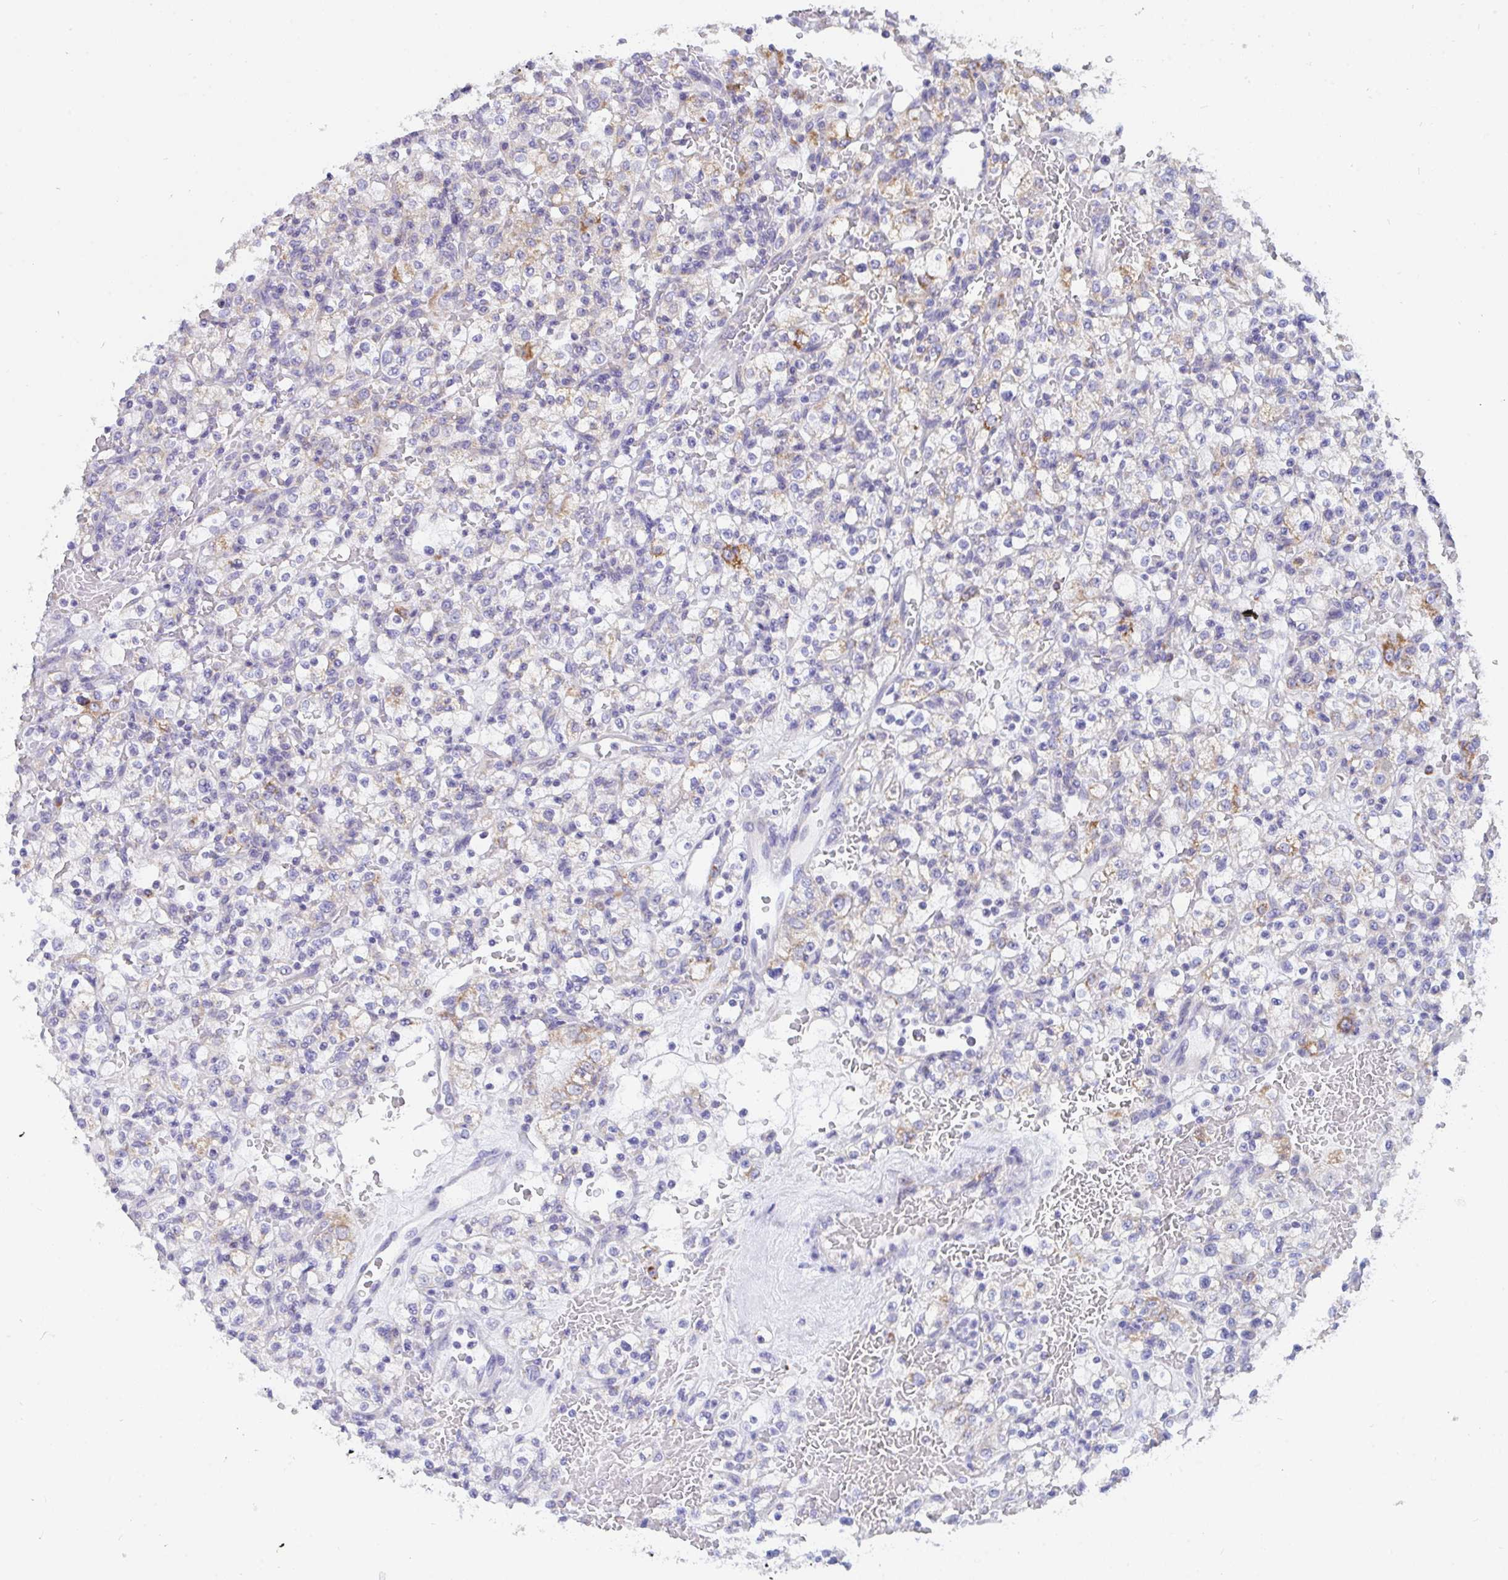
{"staining": {"intensity": "strong", "quantity": "<25%", "location": "cytoplasmic/membranous"}, "tissue": "renal cancer", "cell_type": "Tumor cells", "image_type": "cancer", "snomed": [{"axis": "morphology", "description": "Normal tissue, NOS"}, {"axis": "morphology", "description": "Adenocarcinoma, NOS"}, {"axis": "topography", "description": "Kidney"}], "caption": "Immunohistochemical staining of adenocarcinoma (renal) reveals medium levels of strong cytoplasmic/membranous protein staining in approximately <25% of tumor cells.", "gene": "PC", "patient": {"sex": "female", "age": 72}}